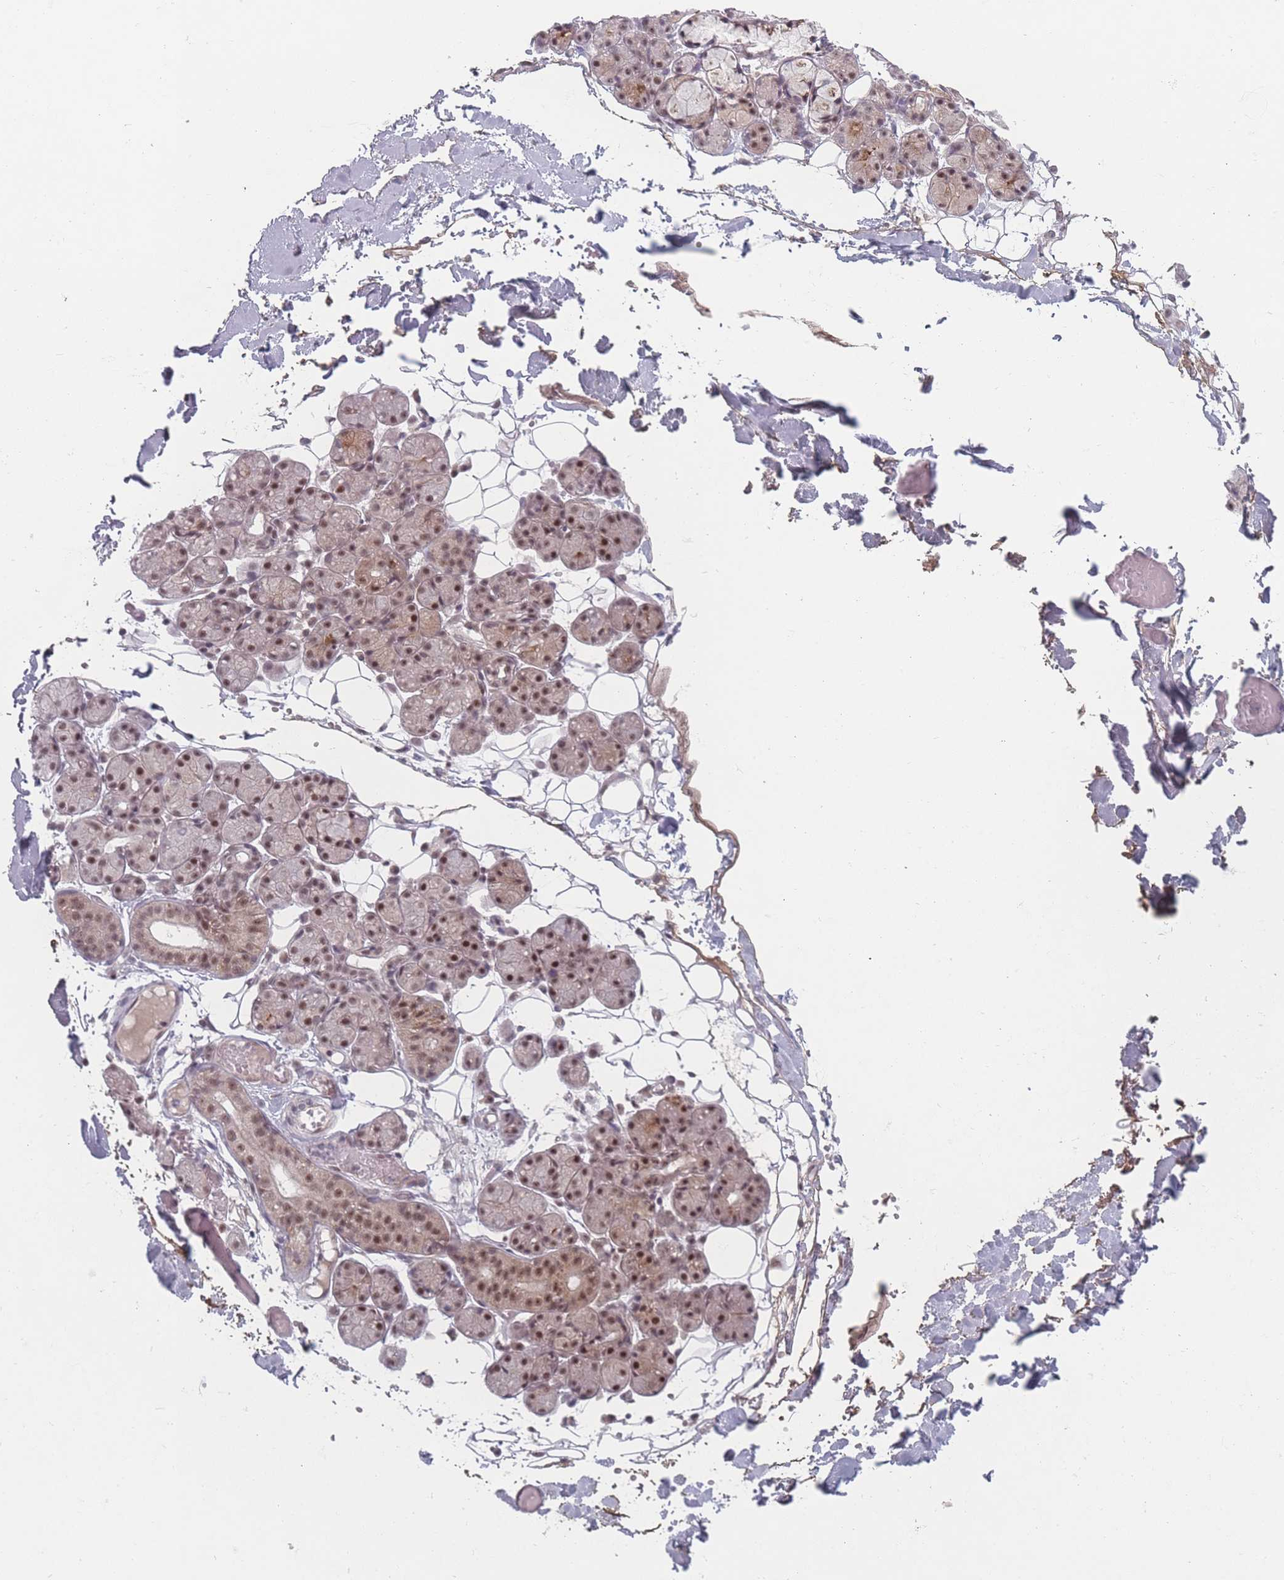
{"staining": {"intensity": "strong", "quantity": "25%-75%", "location": "nuclear"}, "tissue": "salivary gland", "cell_type": "Glandular cells", "image_type": "normal", "snomed": [{"axis": "morphology", "description": "Normal tissue, NOS"}, {"axis": "topography", "description": "Salivary gland"}], "caption": "A photomicrograph of salivary gland stained for a protein shows strong nuclear brown staining in glandular cells. (IHC, brightfield microscopy, high magnification).", "gene": "ZC3H14", "patient": {"sex": "male", "age": 63}}